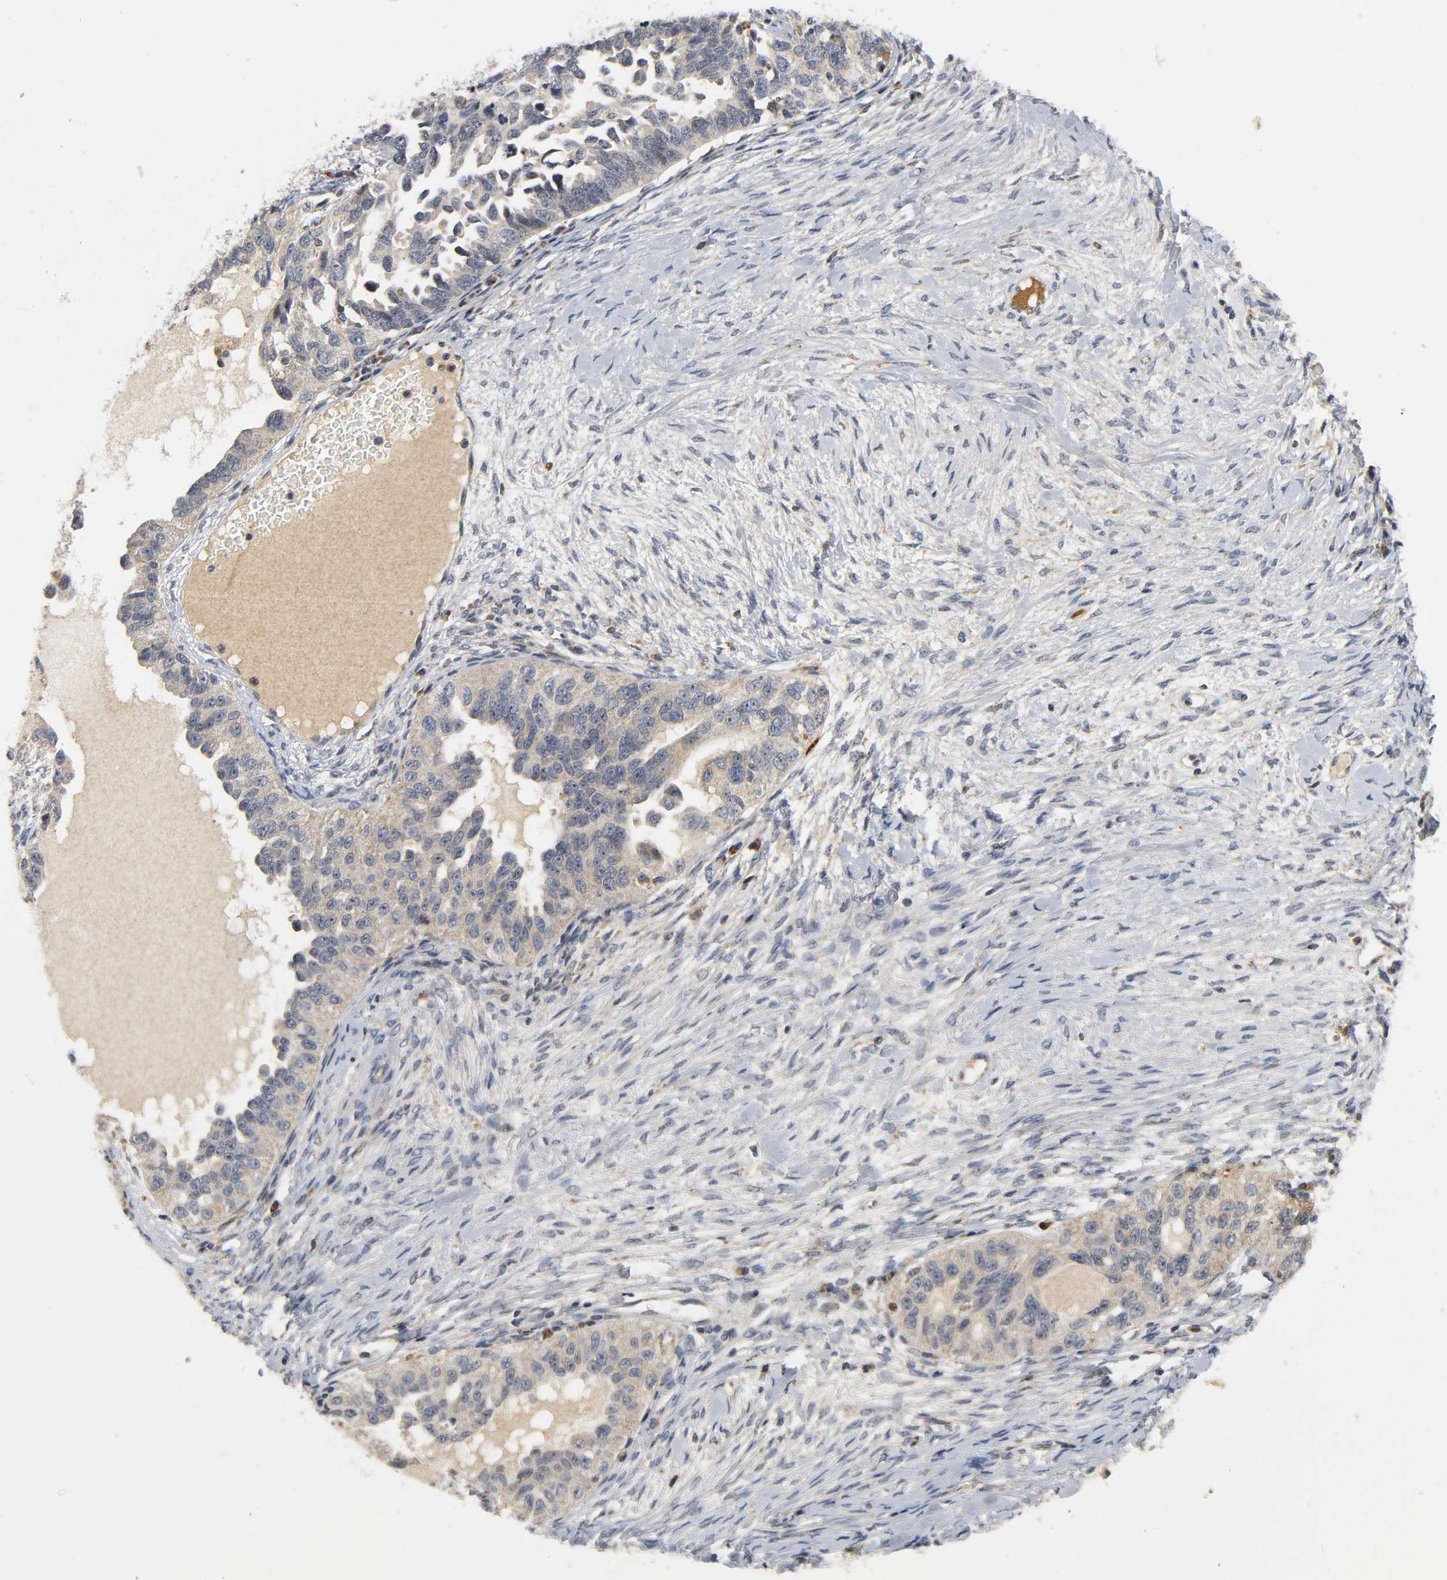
{"staining": {"intensity": "weak", "quantity": ">75%", "location": "cytoplasmic/membranous"}, "tissue": "ovarian cancer", "cell_type": "Tumor cells", "image_type": "cancer", "snomed": [{"axis": "morphology", "description": "Cystadenocarcinoma, serous, NOS"}, {"axis": "topography", "description": "Ovary"}], "caption": "Brown immunohistochemical staining in human ovarian cancer (serous cystadenocarcinoma) exhibits weak cytoplasmic/membranous staining in approximately >75% of tumor cells.", "gene": "NRP1", "patient": {"sex": "female", "age": 82}}